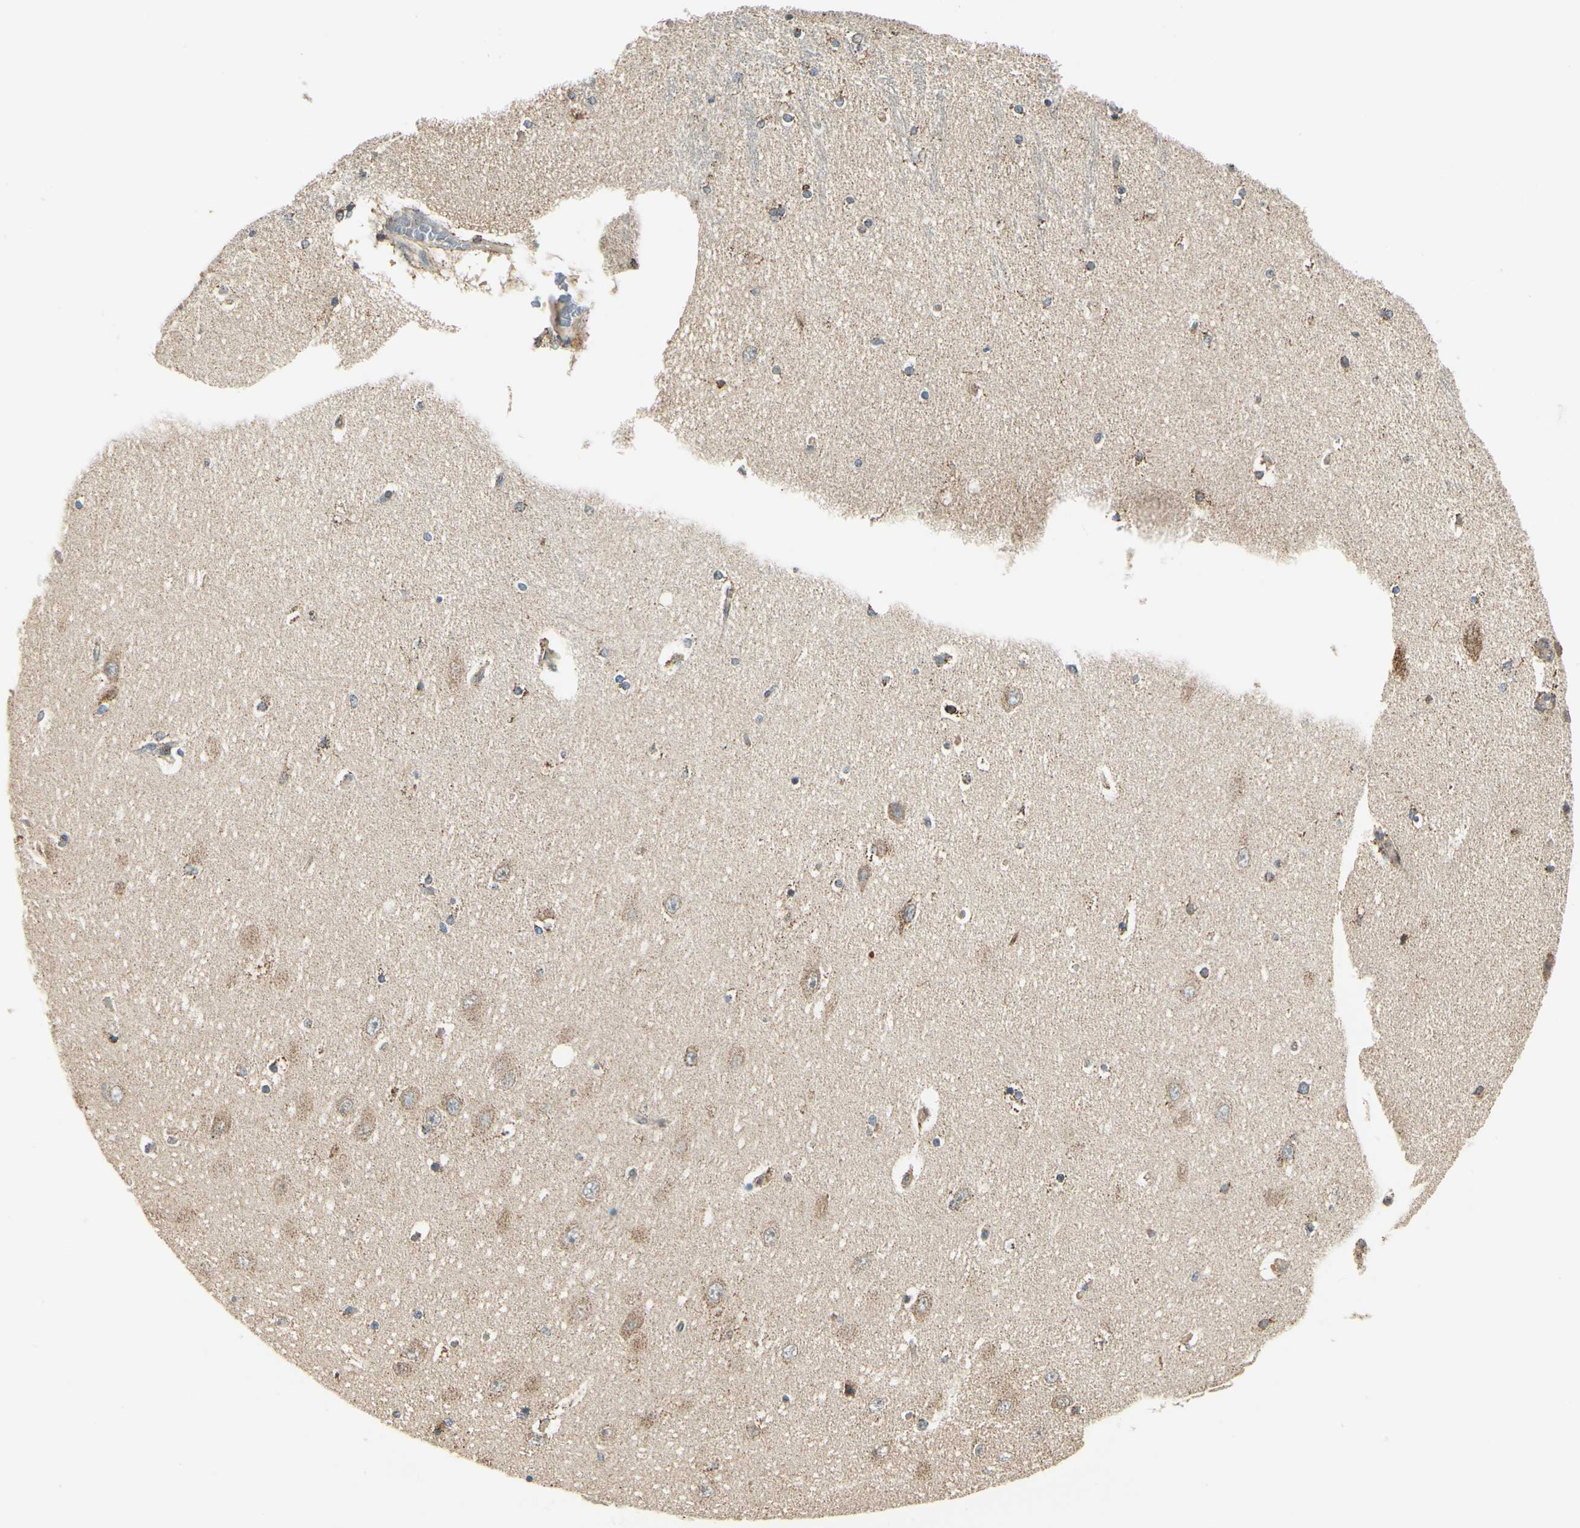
{"staining": {"intensity": "moderate", "quantity": "25%-75%", "location": "cytoplasmic/membranous"}, "tissue": "hippocampus", "cell_type": "Glial cells", "image_type": "normal", "snomed": [{"axis": "morphology", "description": "Normal tissue, NOS"}, {"axis": "topography", "description": "Hippocampus"}], "caption": "Hippocampus was stained to show a protein in brown. There is medium levels of moderate cytoplasmic/membranous expression in approximately 25%-75% of glial cells. (DAB = brown stain, brightfield microscopy at high magnification).", "gene": "EPHB3", "patient": {"sex": "female", "age": 54}}